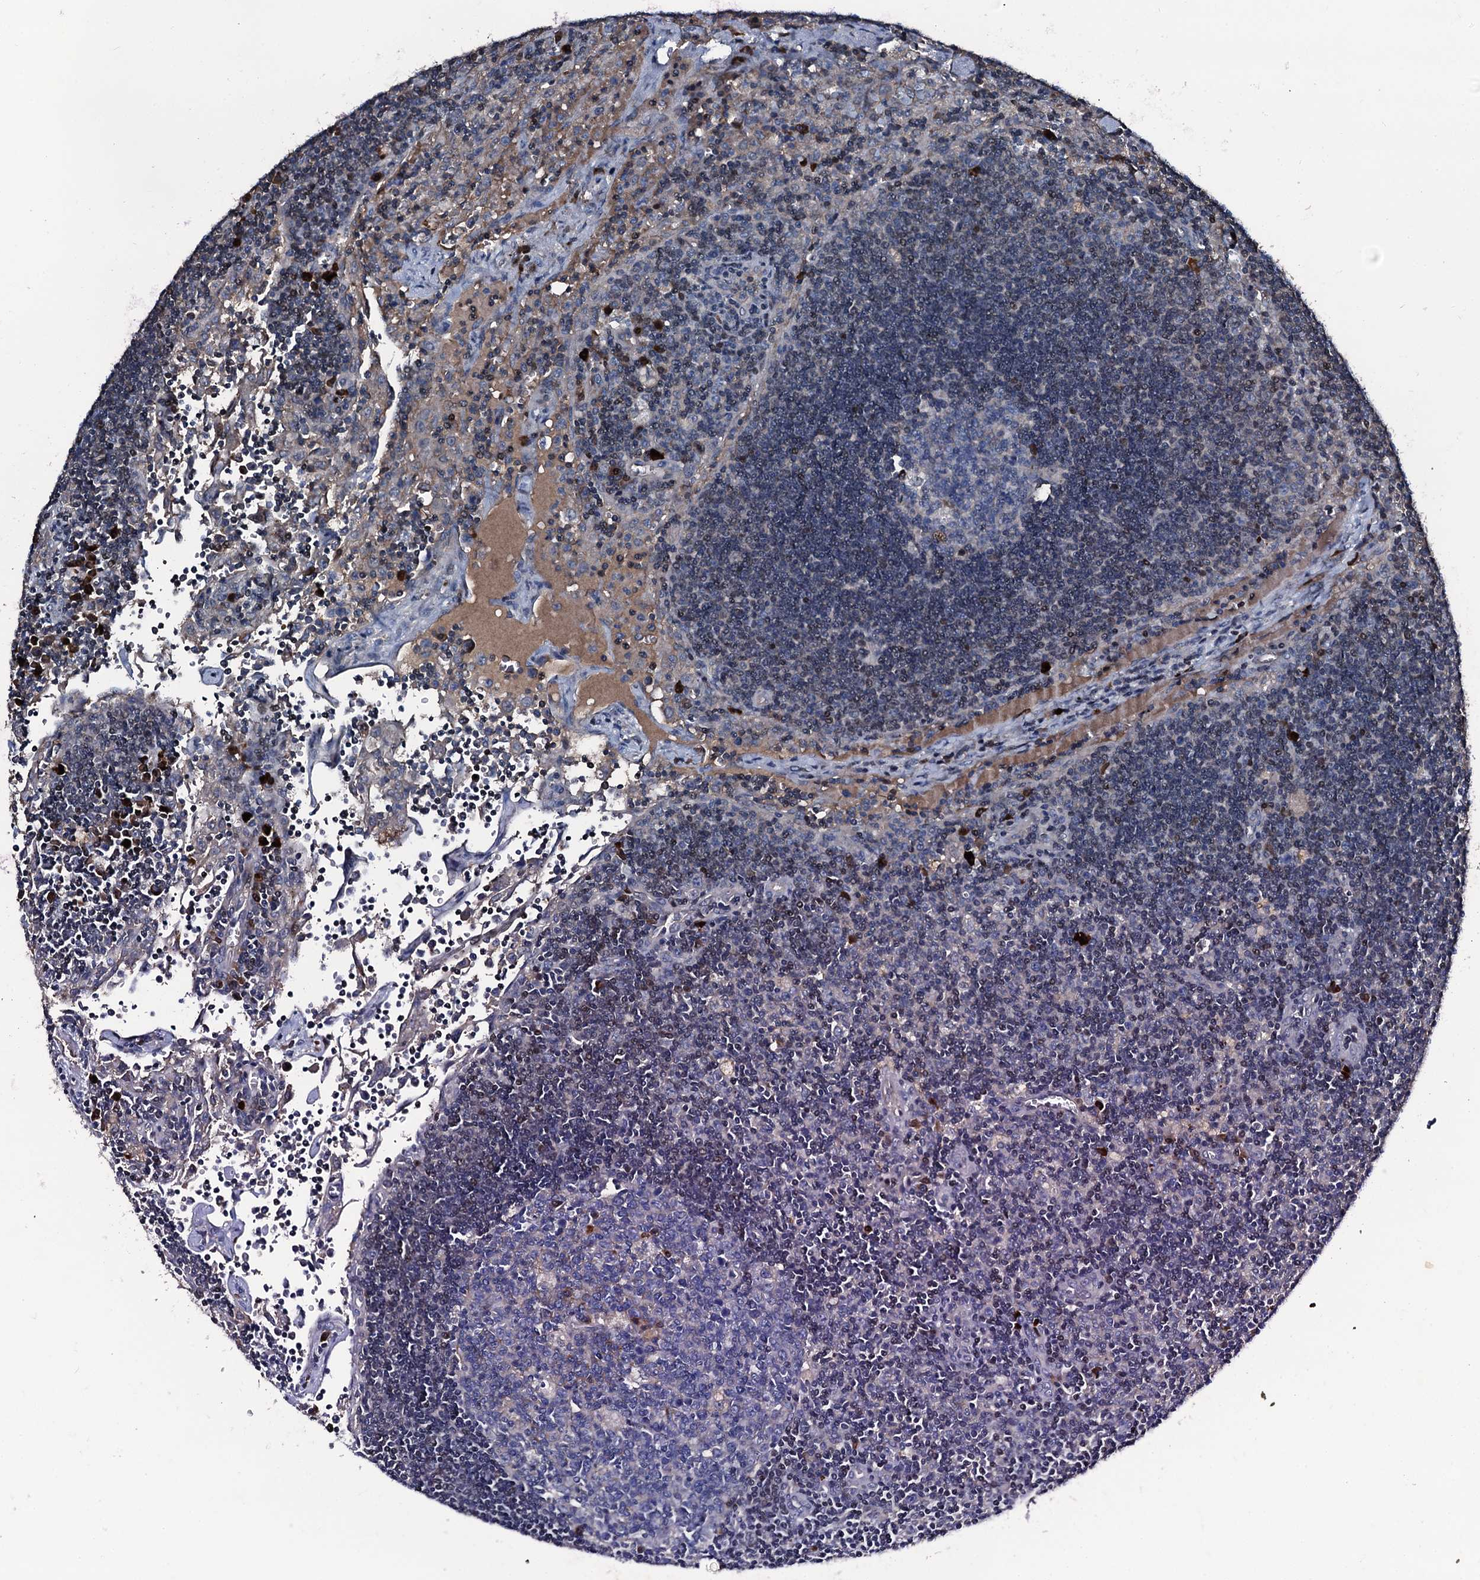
{"staining": {"intensity": "negative", "quantity": "none", "location": "none"}, "tissue": "lymph node", "cell_type": "Germinal center cells", "image_type": "normal", "snomed": [{"axis": "morphology", "description": "Normal tissue, NOS"}, {"axis": "topography", "description": "Lymph node"}], "caption": "High magnification brightfield microscopy of benign lymph node stained with DAB (3,3'-diaminobenzidine) (brown) and counterstained with hematoxylin (blue): germinal center cells show no significant positivity. Nuclei are stained in blue.", "gene": "LYG2", "patient": {"sex": "male", "age": 58}}